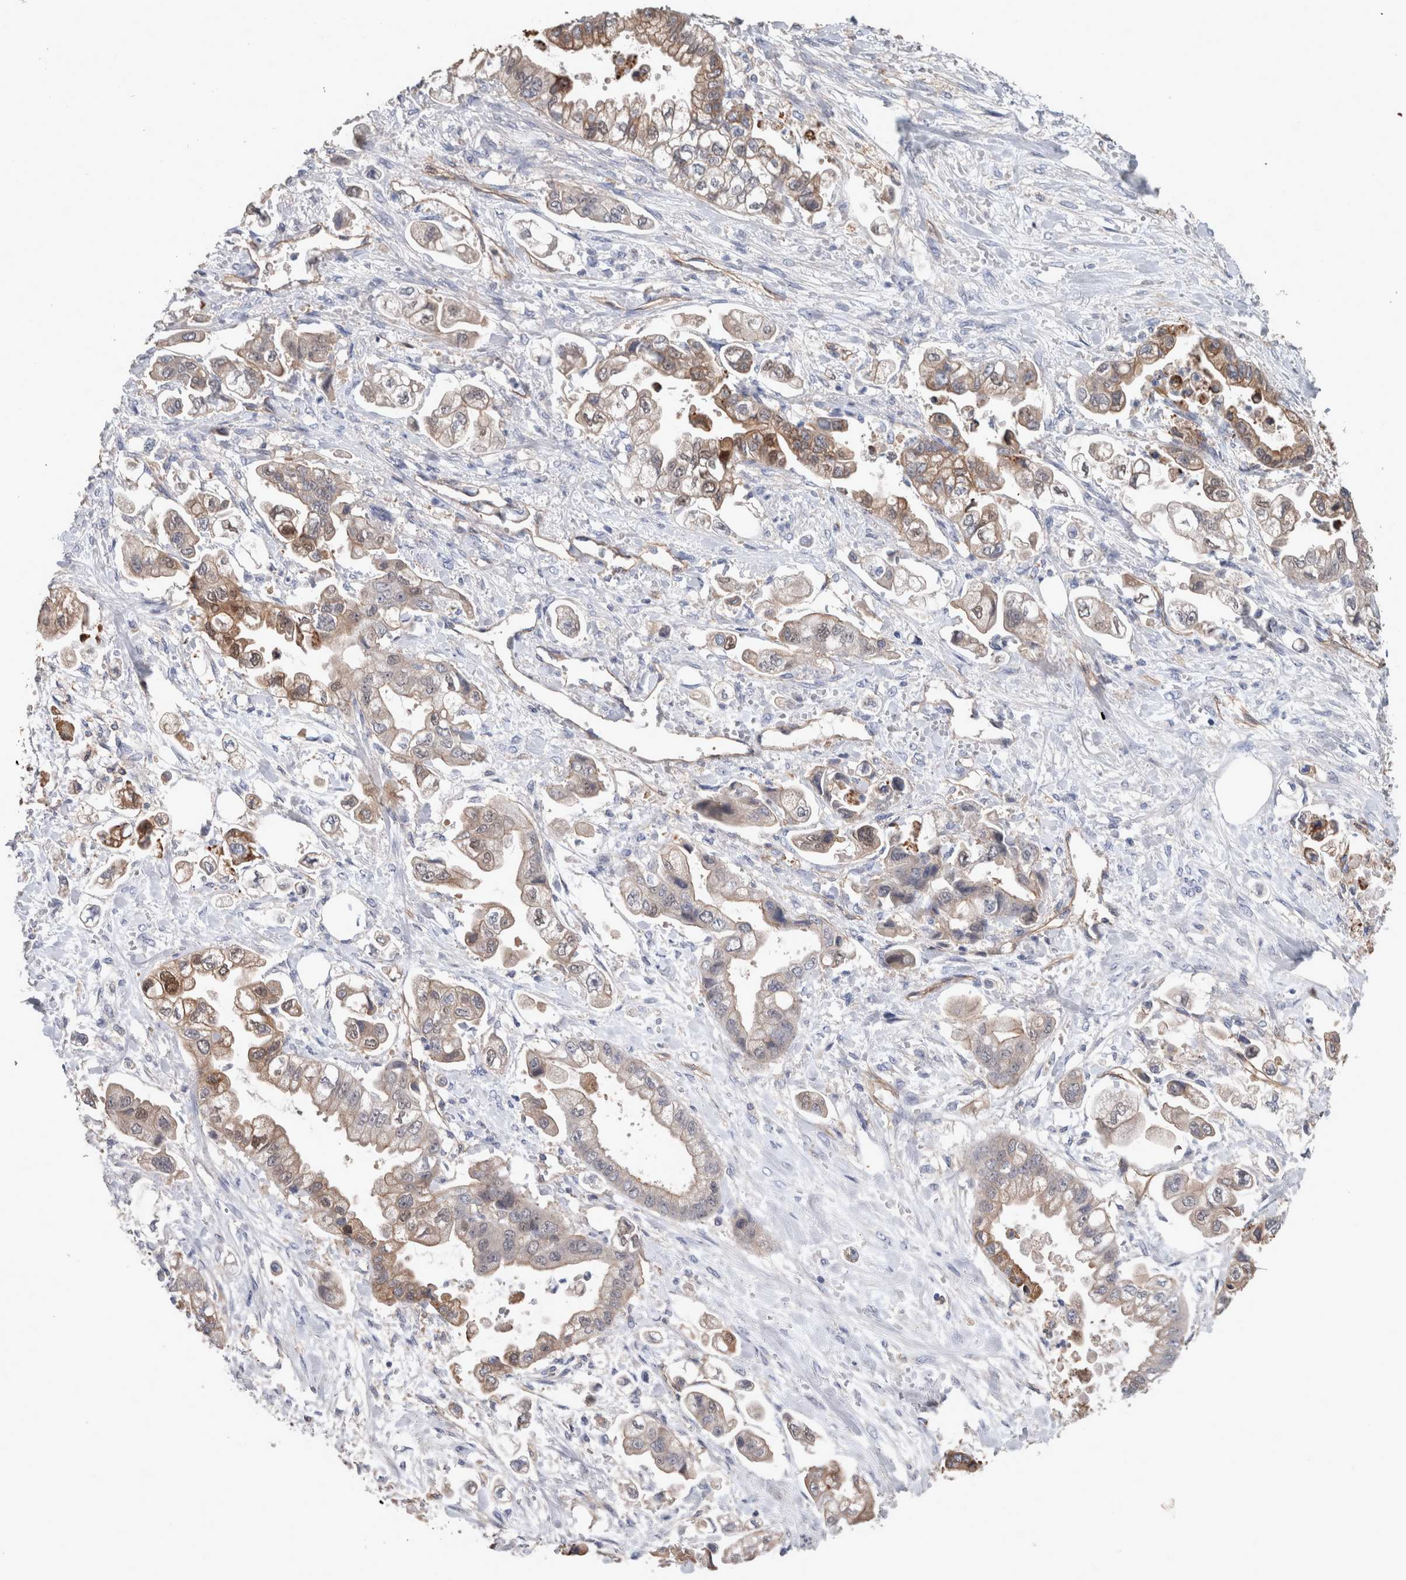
{"staining": {"intensity": "moderate", "quantity": "25%-75%", "location": "cytoplasmic/membranous"}, "tissue": "stomach cancer", "cell_type": "Tumor cells", "image_type": "cancer", "snomed": [{"axis": "morphology", "description": "Adenocarcinoma, NOS"}, {"axis": "topography", "description": "Stomach"}], "caption": "Human stomach adenocarcinoma stained with a brown dye reveals moderate cytoplasmic/membranous positive positivity in approximately 25%-75% of tumor cells.", "gene": "BCAM", "patient": {"sex": "male", "age": 62}}